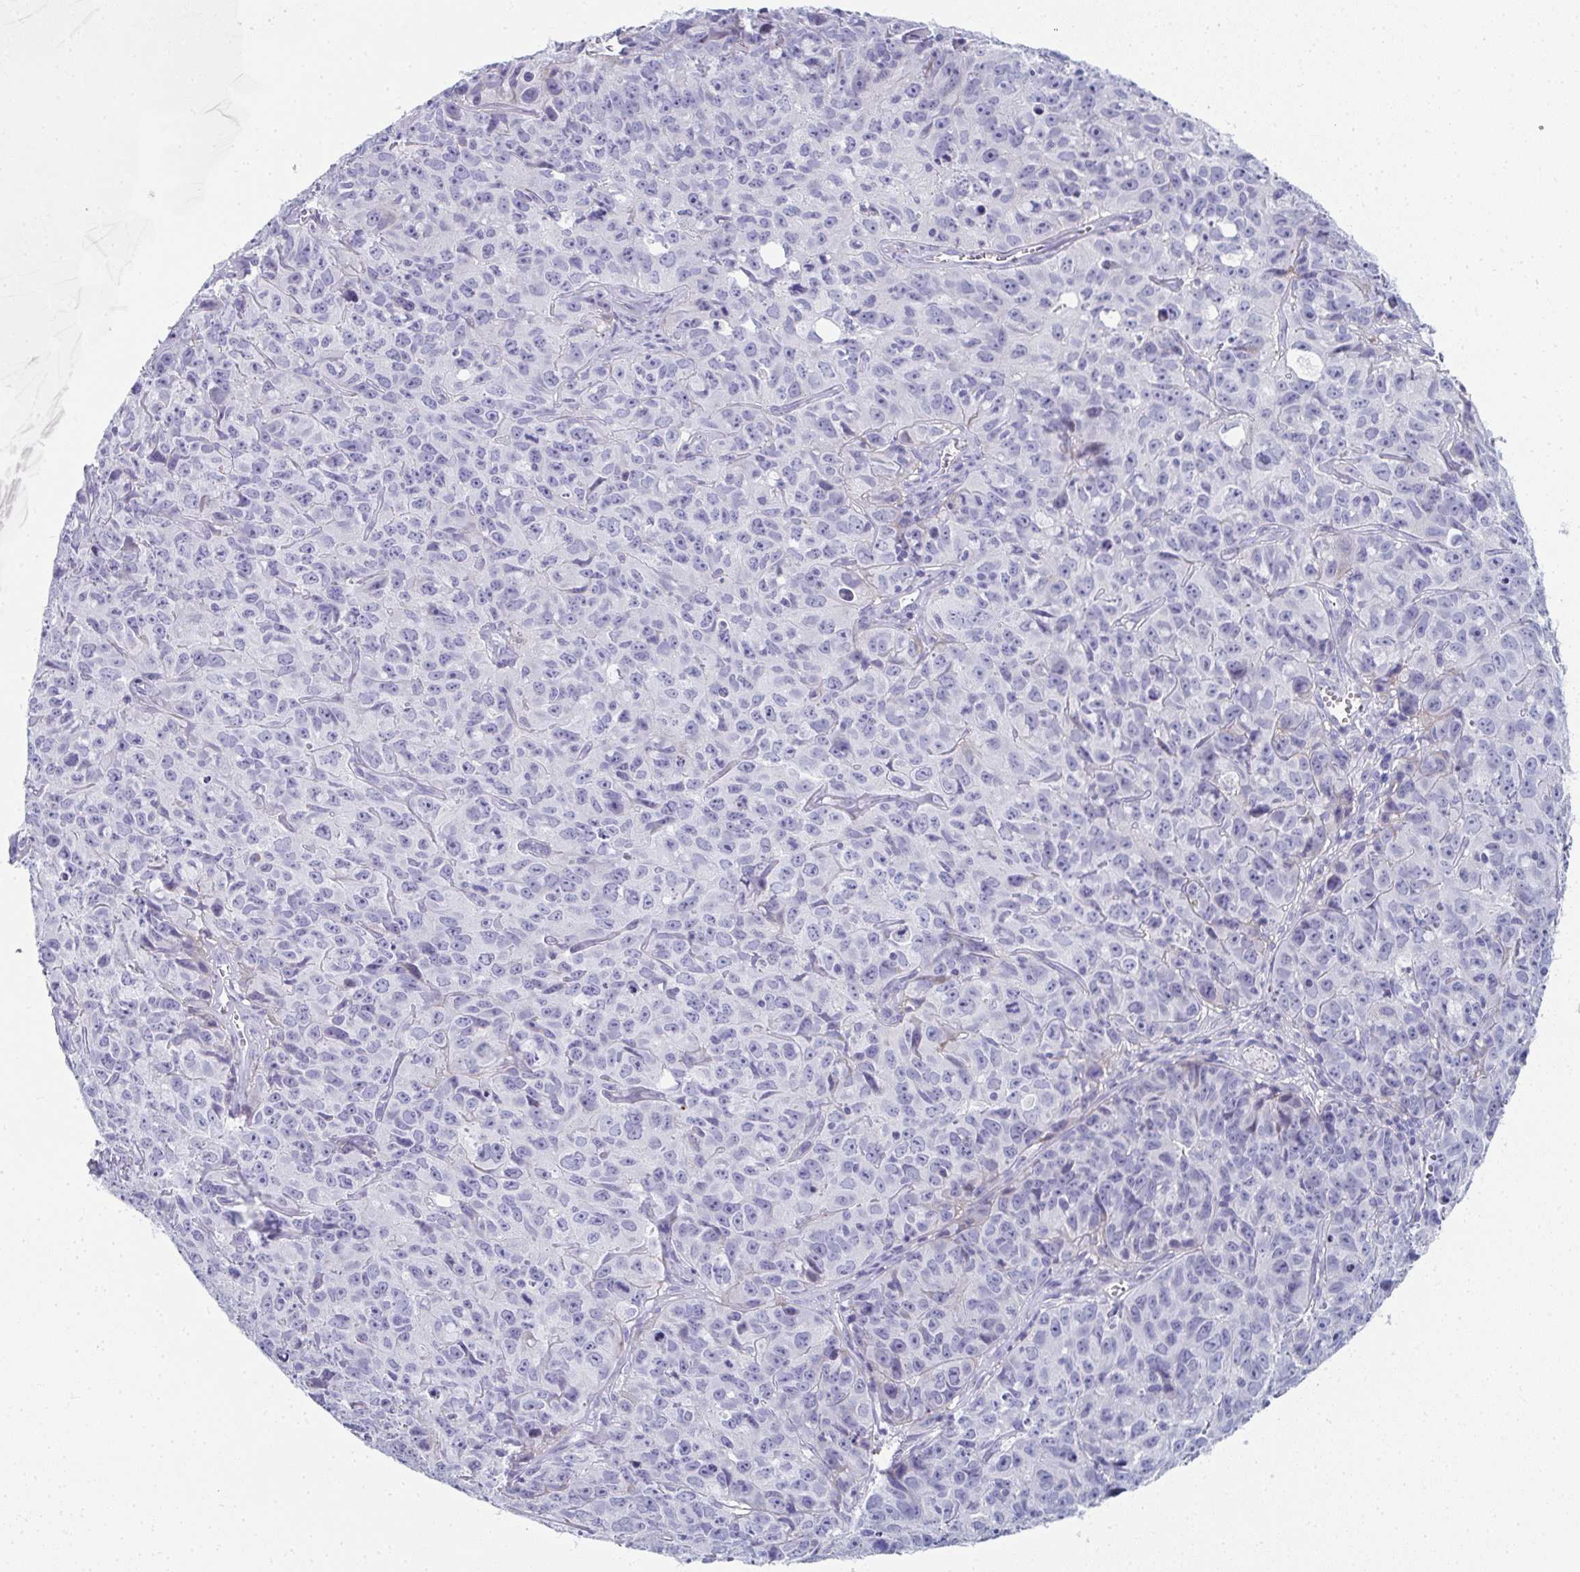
{"staining": {"intensity": "negative", "quantity": "none", "location": "none"}, "tissue": "cervical cancer", "cell_type": "Tumor cells", "image_type": "cancer", "snomed": [{"axis": "morphology", "description": "Squamous cell carcinoma, NOS"}, {"axis": "topography", "description": "Cervix"}], "caption": "Tumor cells show no significant expression in squamous cell carcinoma (cervical).", "gene": "SYCP1", "patient": {"sex": "female", "age": 28}}